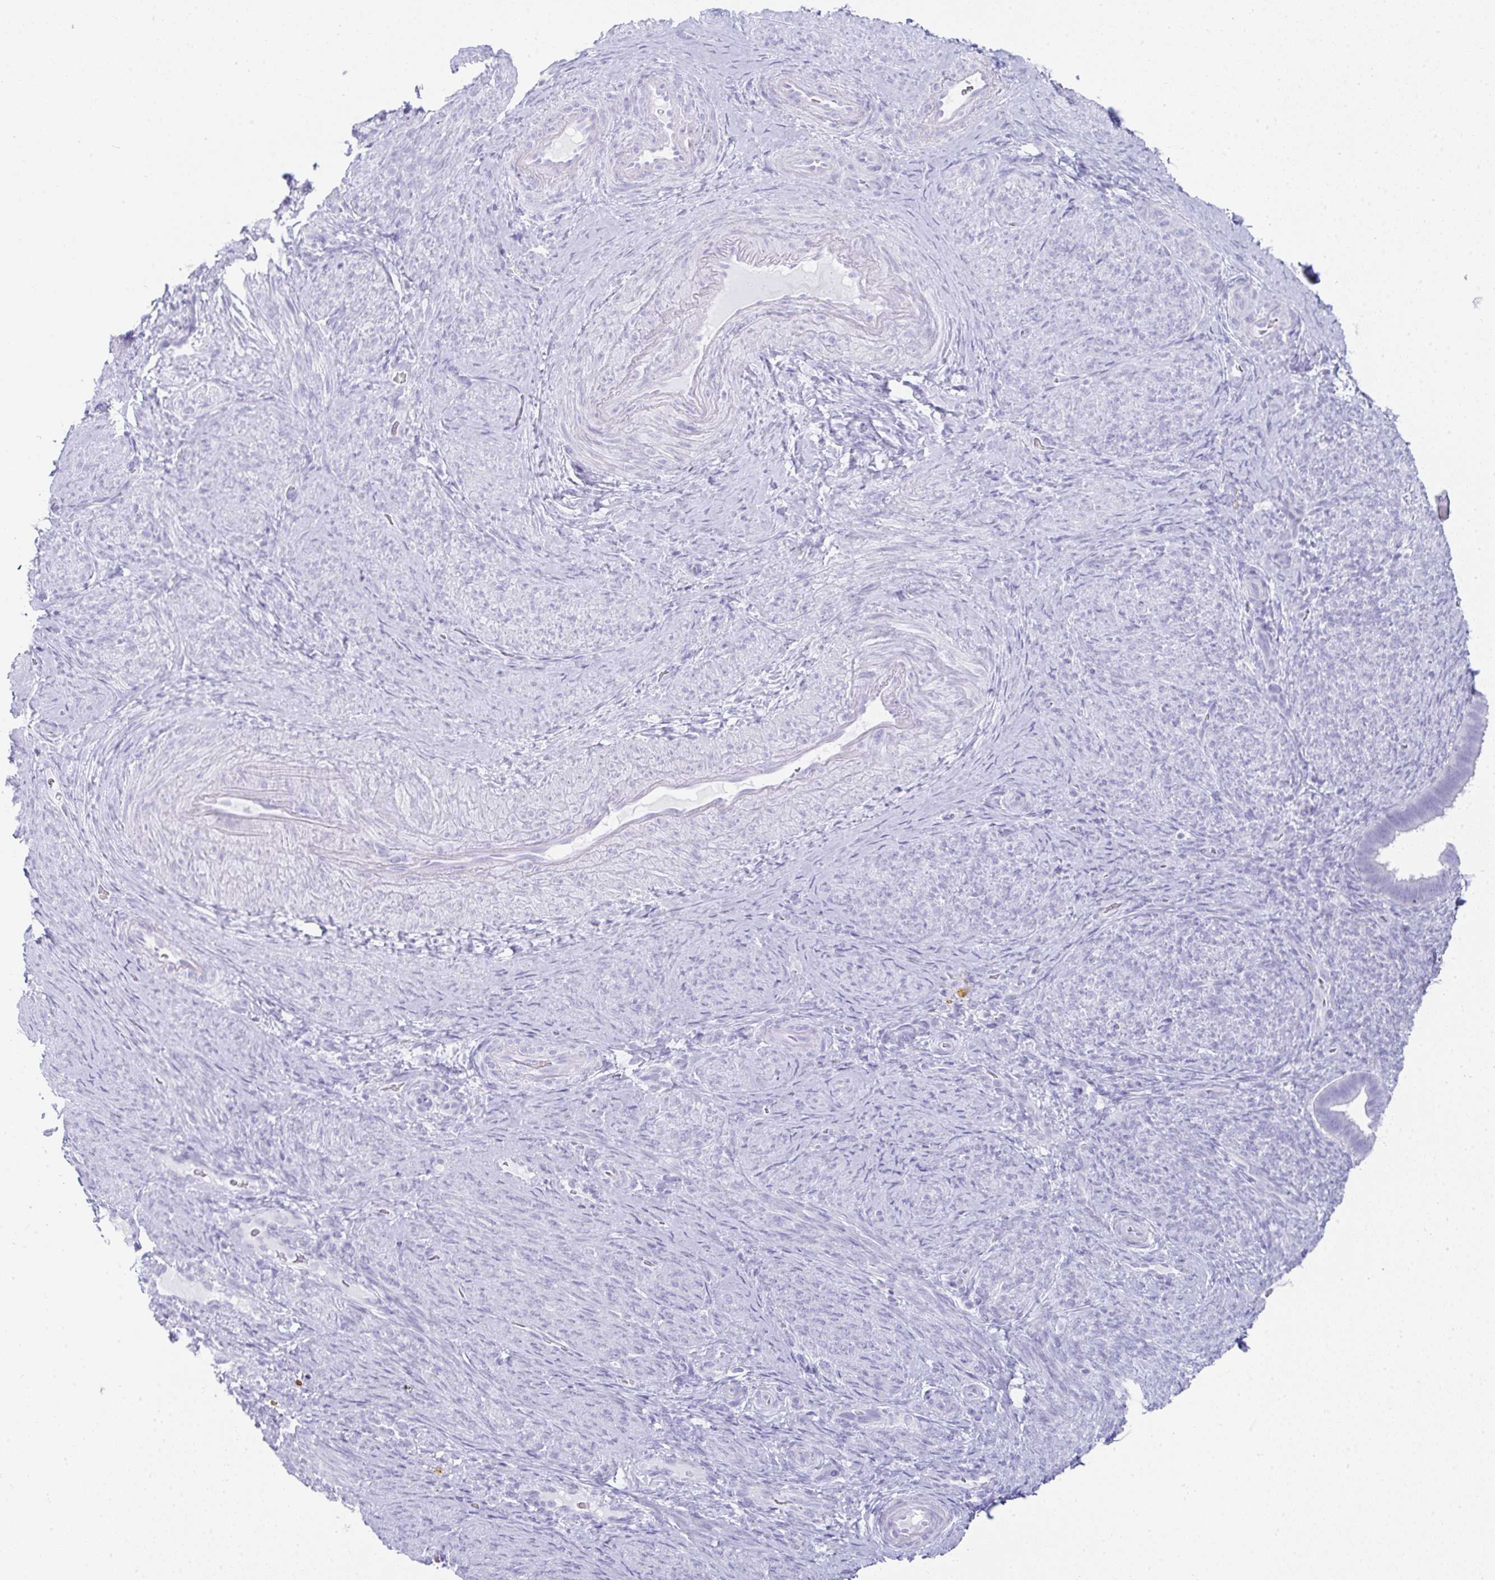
{"staining": {"intensity": "negative", "quantity": "none", "location": "none"}, "tissue": "endometrium", "cell_type": "Cells in endometrial stroma", "image_type": "normal", "snomed": [{"axis": "morphology", "description": "Normal tissue, NOS"}, {"axis": "topography", "description": "Endometrium"}], "caption": "DAB (3,3'-diaminobenzidine) immunohistochemical staining of unremarkable human endometrium shows no significant positivity in cells in endometrial stroma. (Stains: DAB (3,3'-diaminobenzidine) IHC with hematoxylin counter stain, Microscopy: brightfield microscopy at high magnification).", "gene": "RLF", "patient": {"sex": "female", "age": 34}}